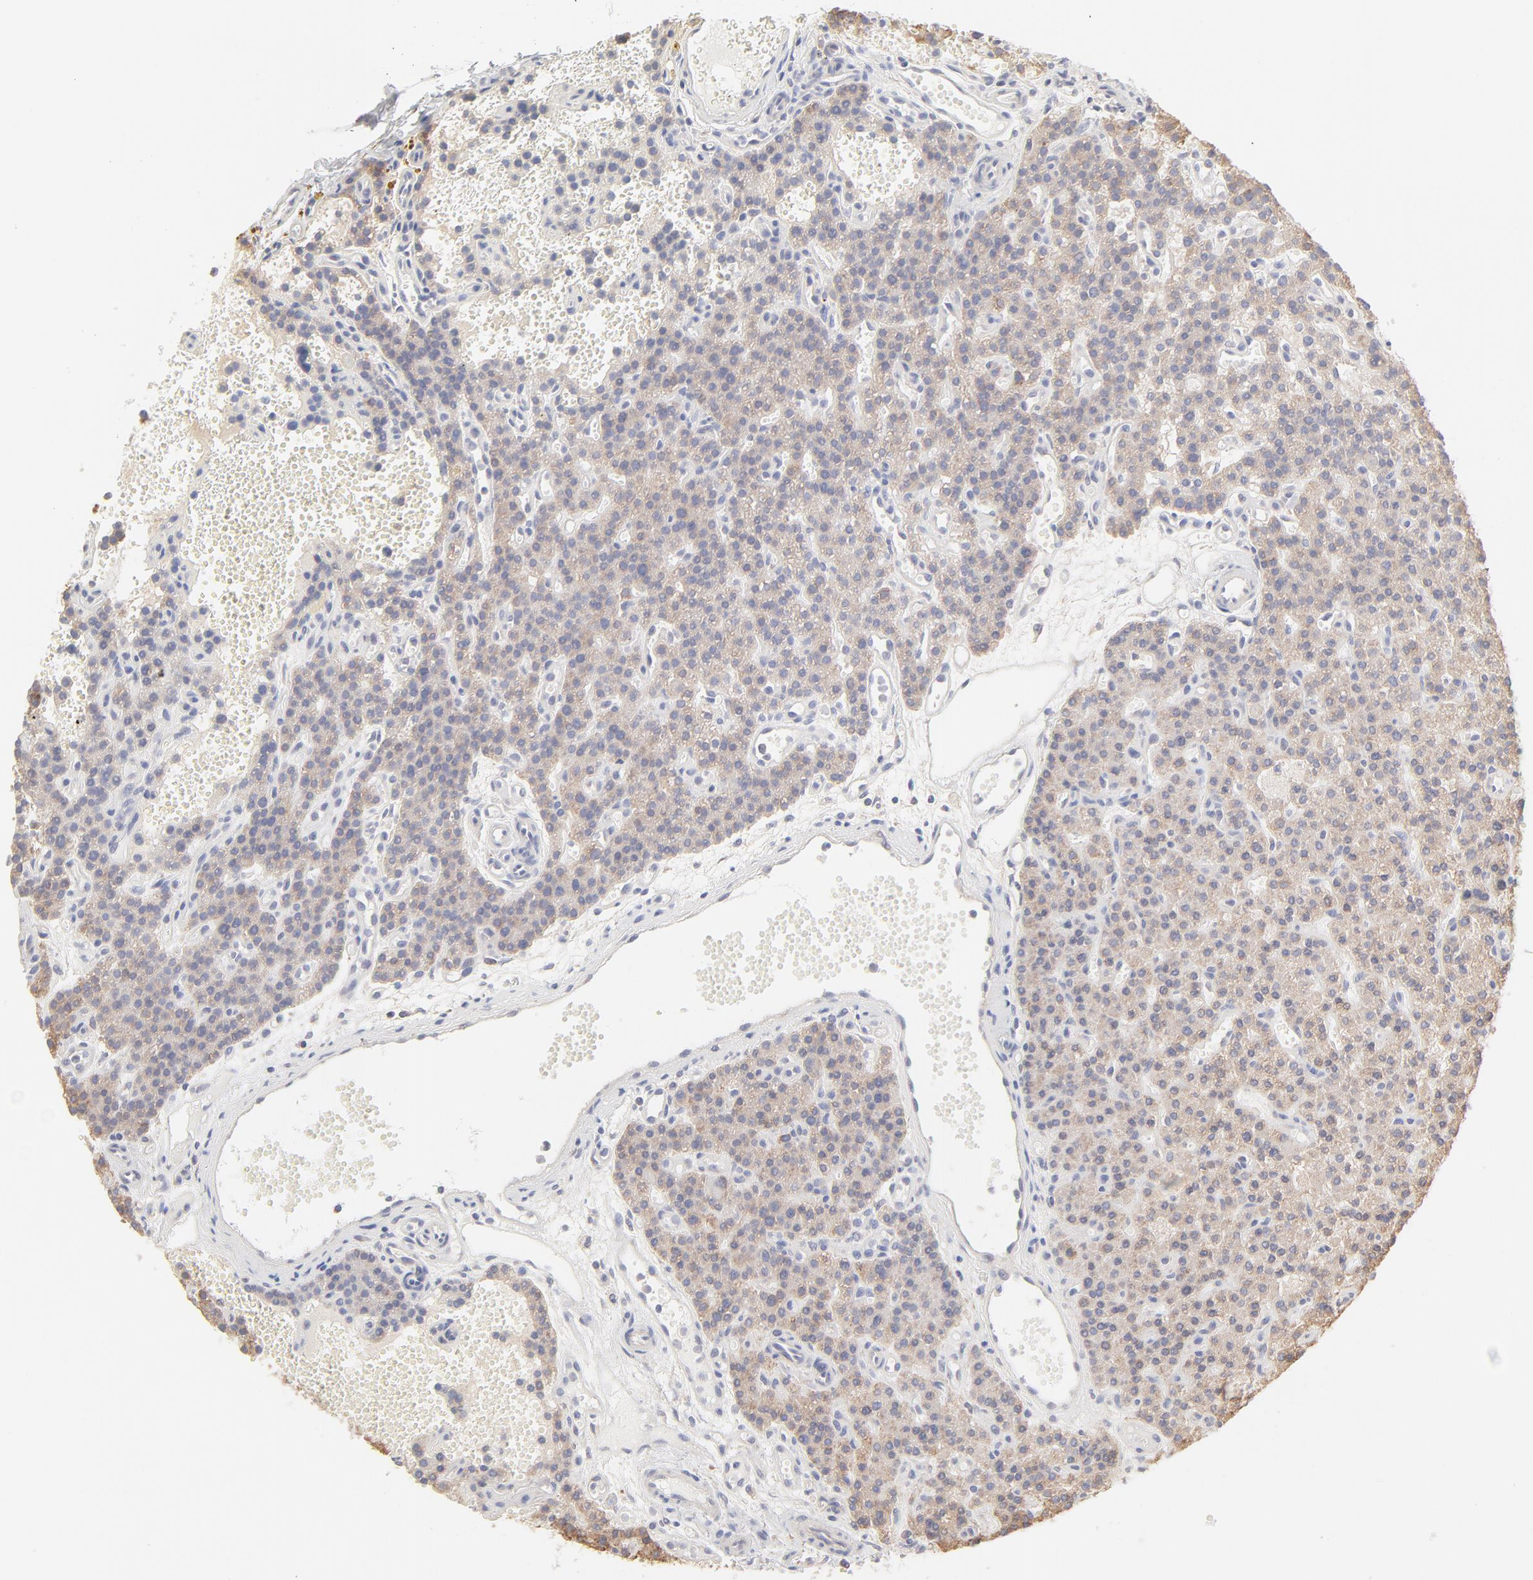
{"staining": {"intensity": "weak", "quantity": ">75%", "location": "cytoplasmic/membranous"}, "tissue": "parathyroid gland", "cell_type": "Glandular cells", "image_type": "normal", "snomed": [{"axis": "morphology", "description": "Normal tissue, NOS"}, {"axis": "topography", "description": "Parathyroid gland"}], "caption": "A low amount of weak cytoplasmic/membranous staining is seen in about >75% of glandular cells in normal parathyroid gland.", "gene": "CLTB", "patient": {"sex": "male", "age": 25}}